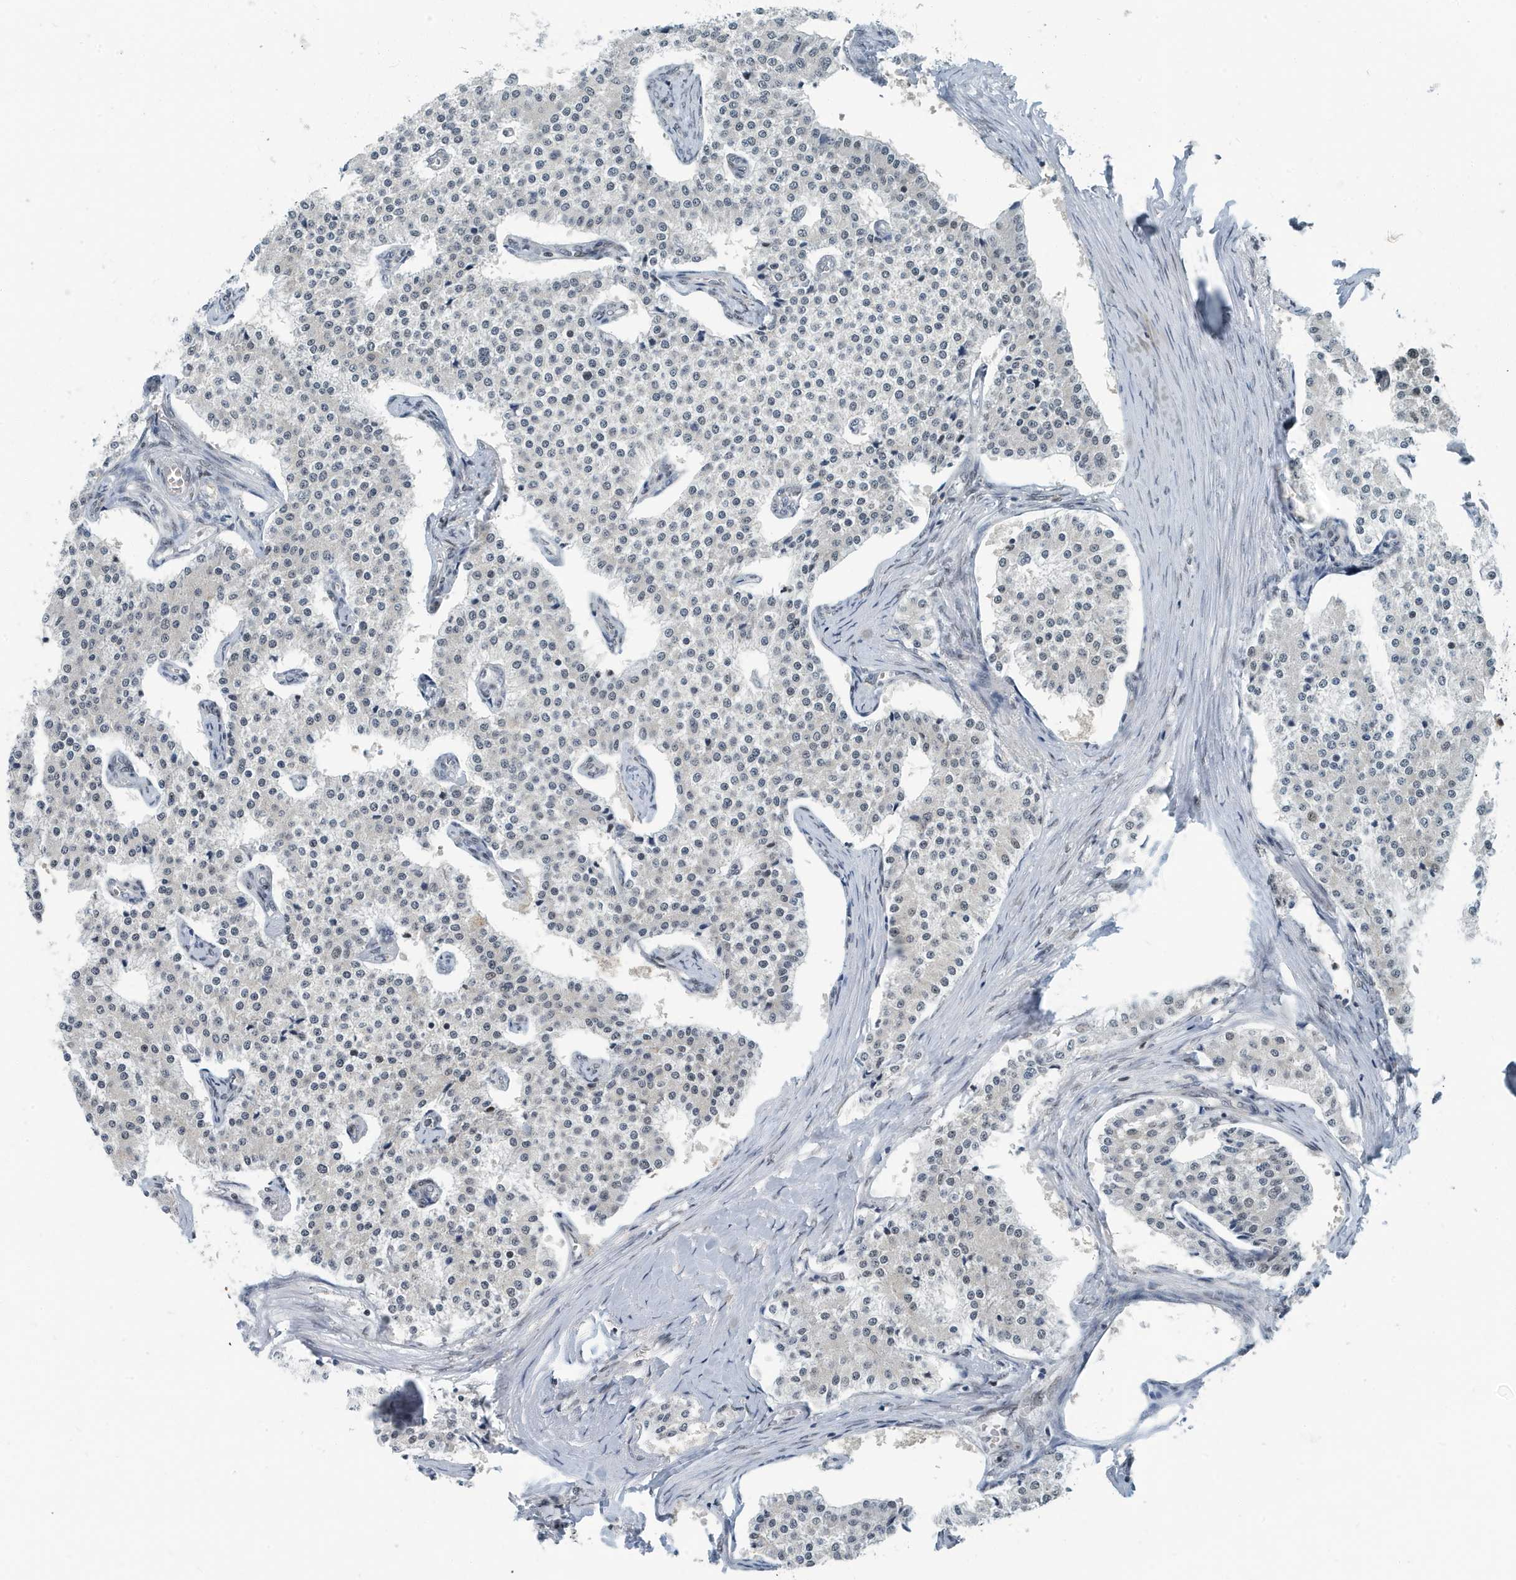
{"staining": {"intensity": "negative", "quantity": "none", "location": "none"}, "tissue": "carcinoid", "cell_type": "Tumor cells", "image_type": "cancer", "snomed": [{"axis": "morphology", "description": "Carcinoid, malignant, NOS"}, {"axis": "topography", "description": "Colon"}], "caption": "High power microscopy histopathology image of an immunohistochemistry histopathology image of carcinoid, revealing no significant staining in tumor cells.", "gene": "KIF15", "patient": {"sex": "female", "age": 52}}